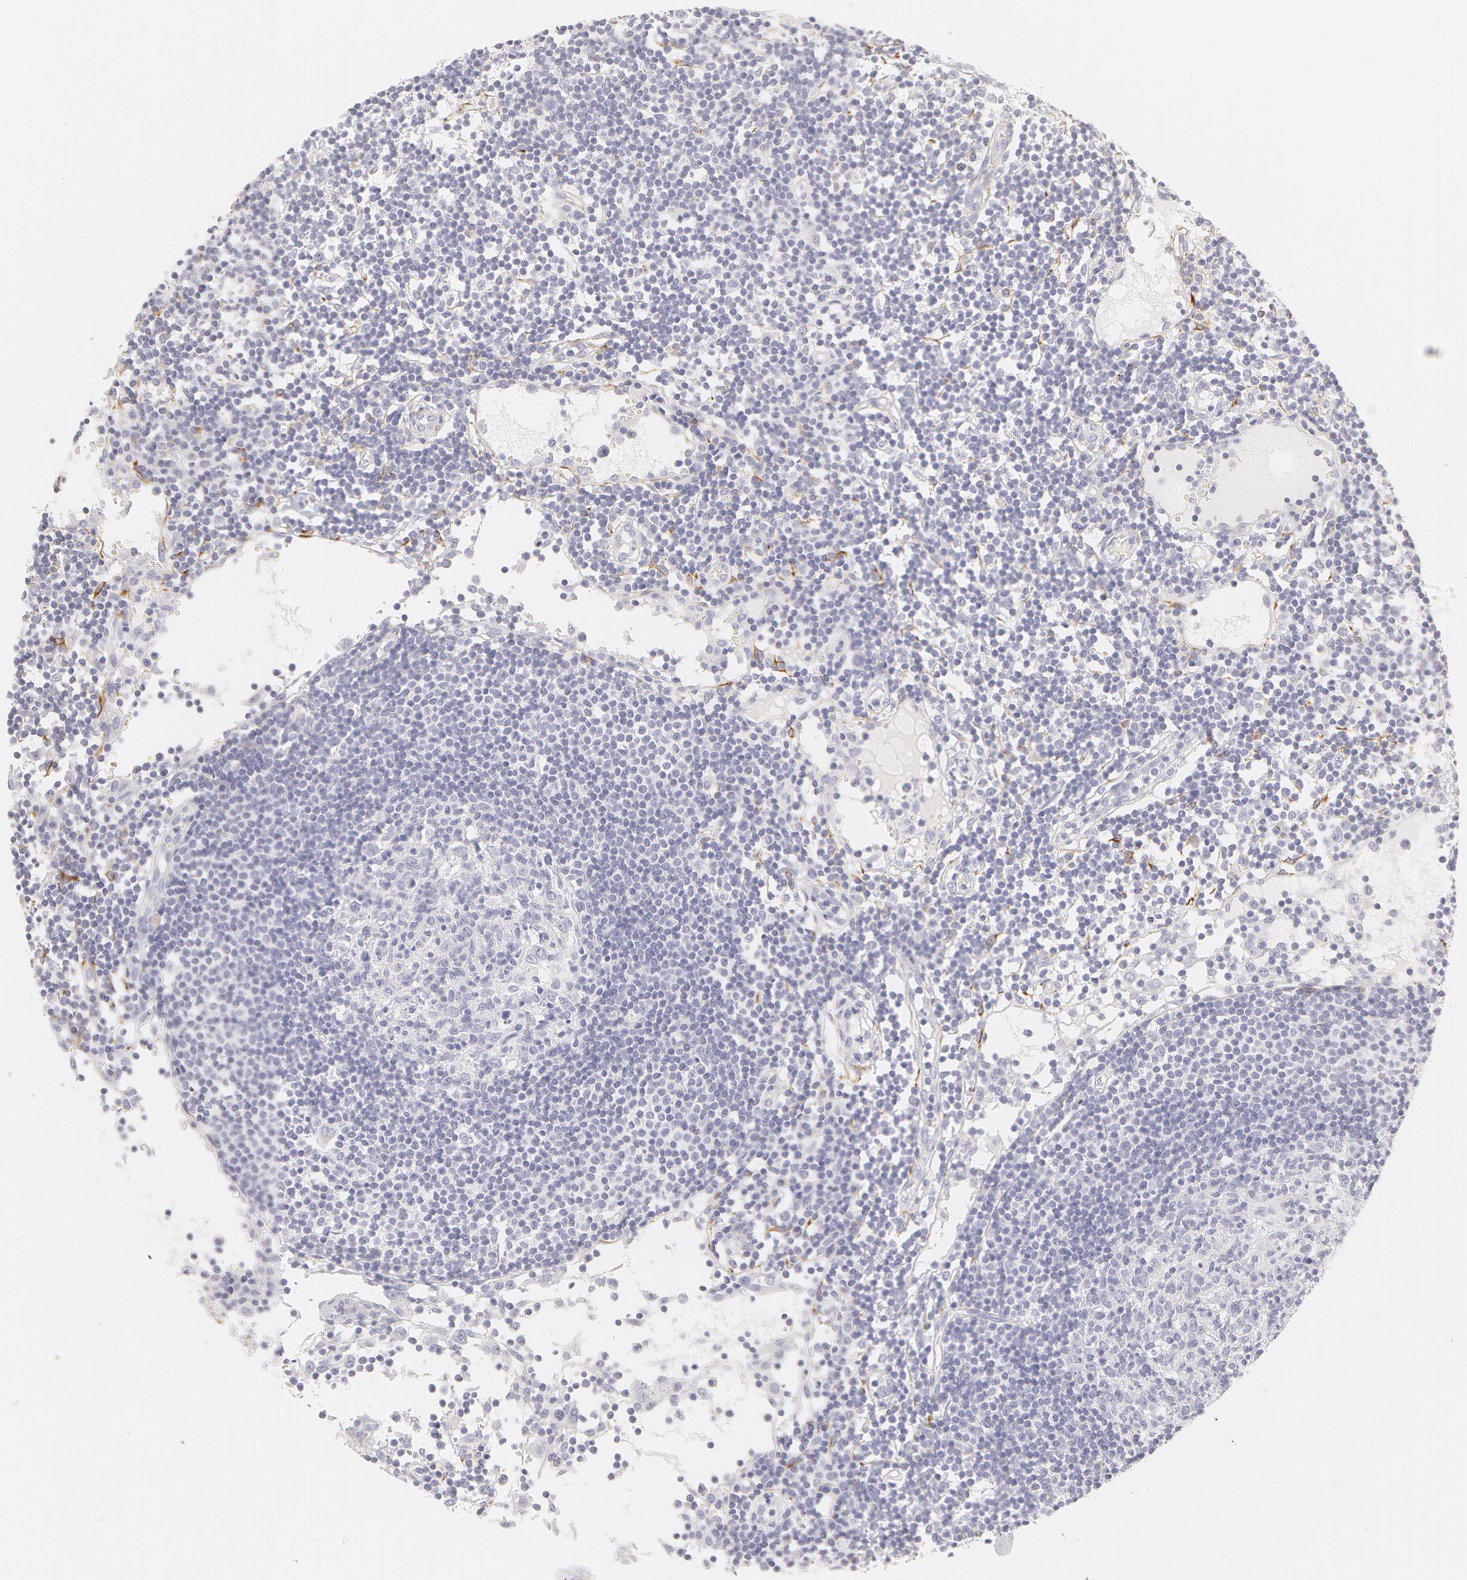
{"staining": {"intensity": "negative", "quantity": "none", "location": "none"}, "tissue": "lymph node", "cell_type": "Germinal center cells", "image_type": "normal", "snomed": [{"axis": "morphology", "description": "Normal tissue, NOS"}, {"axis": "topography", "description": "Lymph node"}], "caption": "This is a image of immunohistochemistry (IHC) staining of unremarkable lymph node, which shows no positivity in germinal center cells. (Stains: DAB (3,3'-diaminobenzidine) immunohistochemistry (IHC) with hematoxylin counter stain, Microscopy: brightfield microscopy at high magnification).", "gene": "KRT8", "patient": {"sex": "female", "age": 55}}